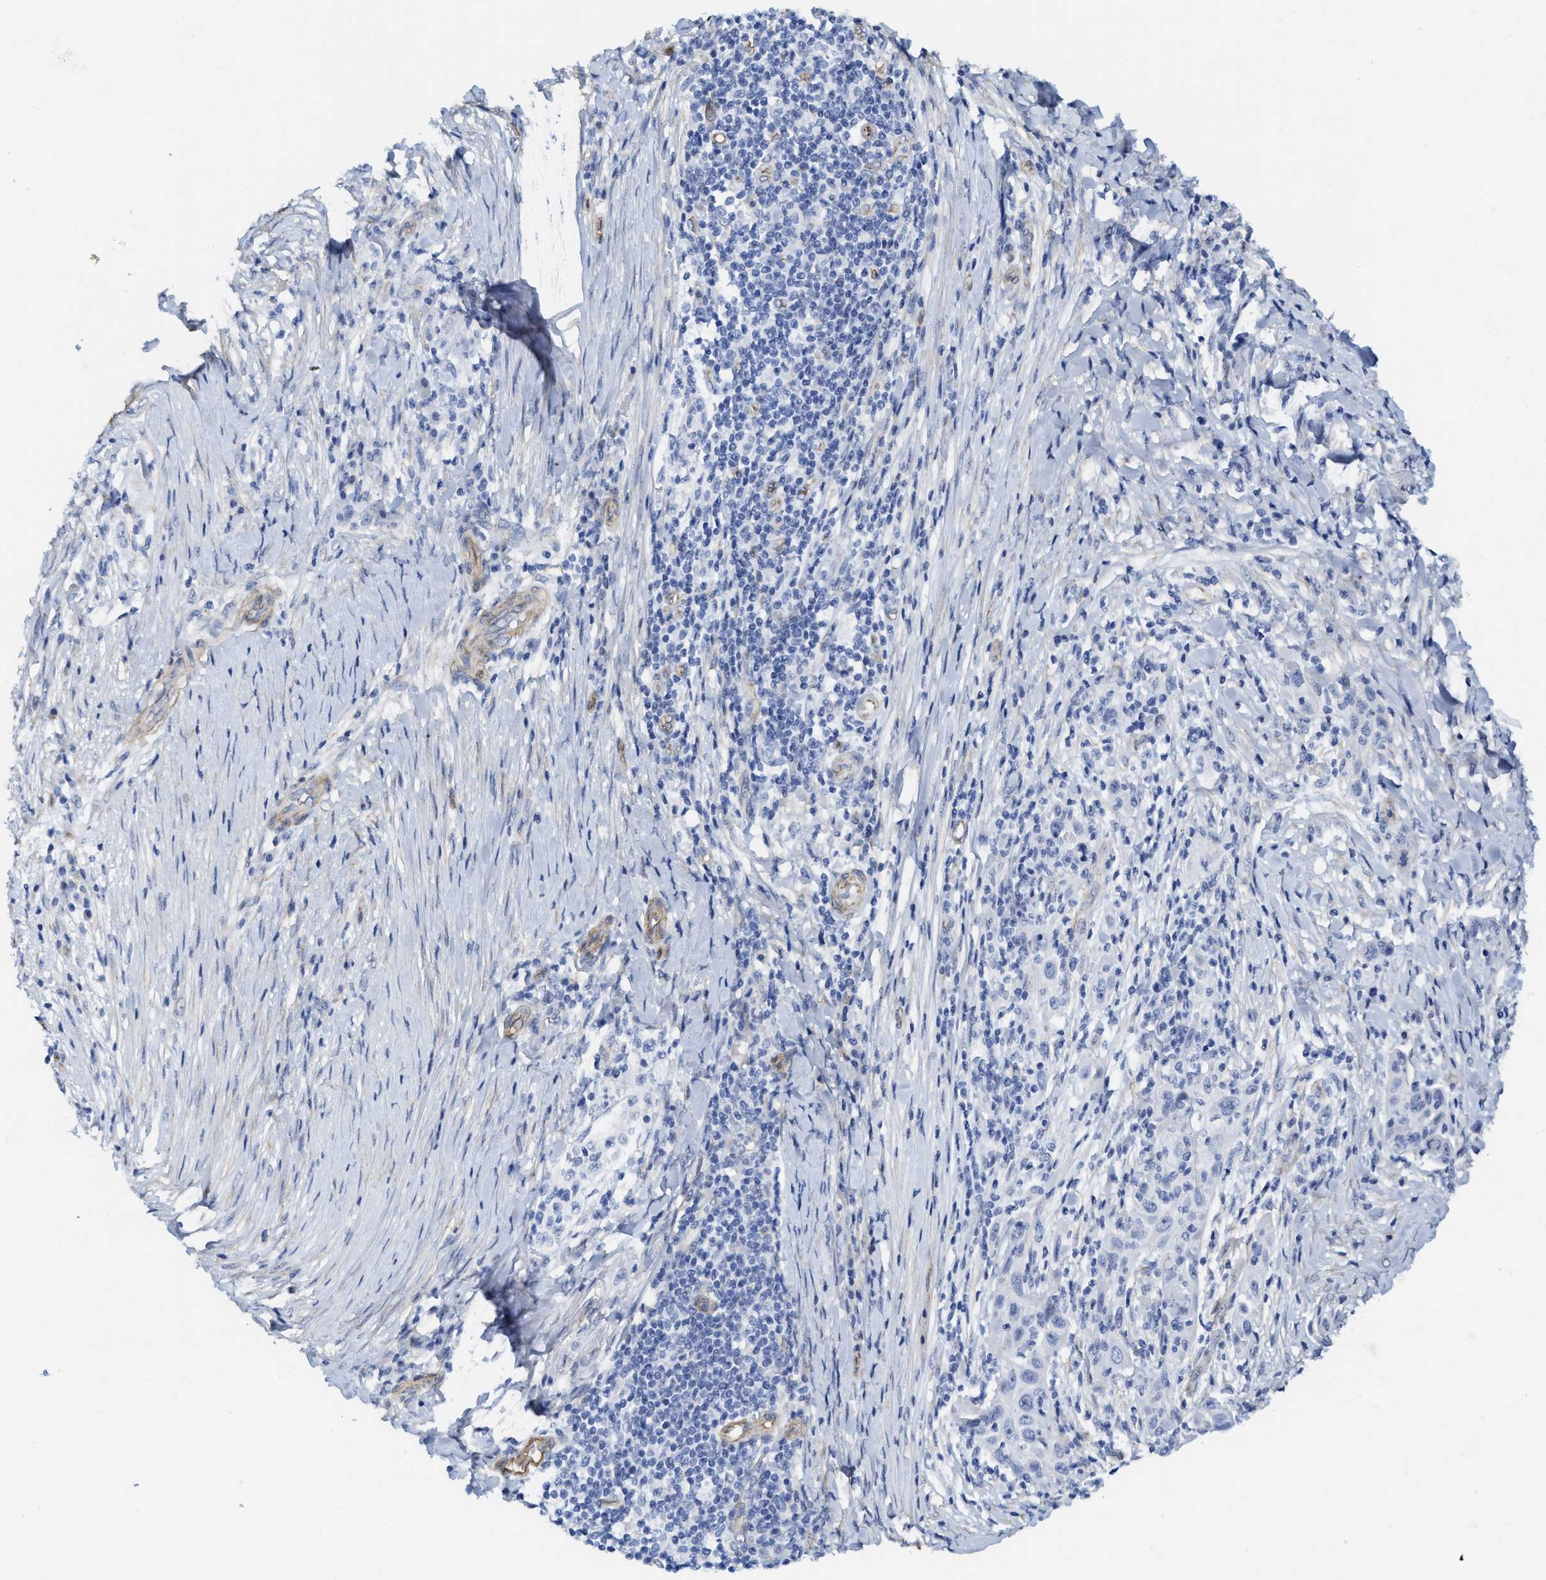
{"staining": {"intensity": "negative", "quantity": "none", "location": "none"}, "tissue": "skin cancer", "cell_type": "Tumor cells", "image_type": "cancer", "snomed": [{"axis": "morphology", "description": "Squamous cell carcinoma, NOS"}, {"axis": "topography", "description": "Skin"}], "caption": "Immunohistochemistry (IHC) micrograph of skin squamous cell carcinoma stained for a protein (brown), which demonstrates no expression in tumor cells. (DAB immunohistochemistry (IHC) with hematoxylin counter stain).", "gene": "TUB", "patient": {"sex": "female", "age": 88}}